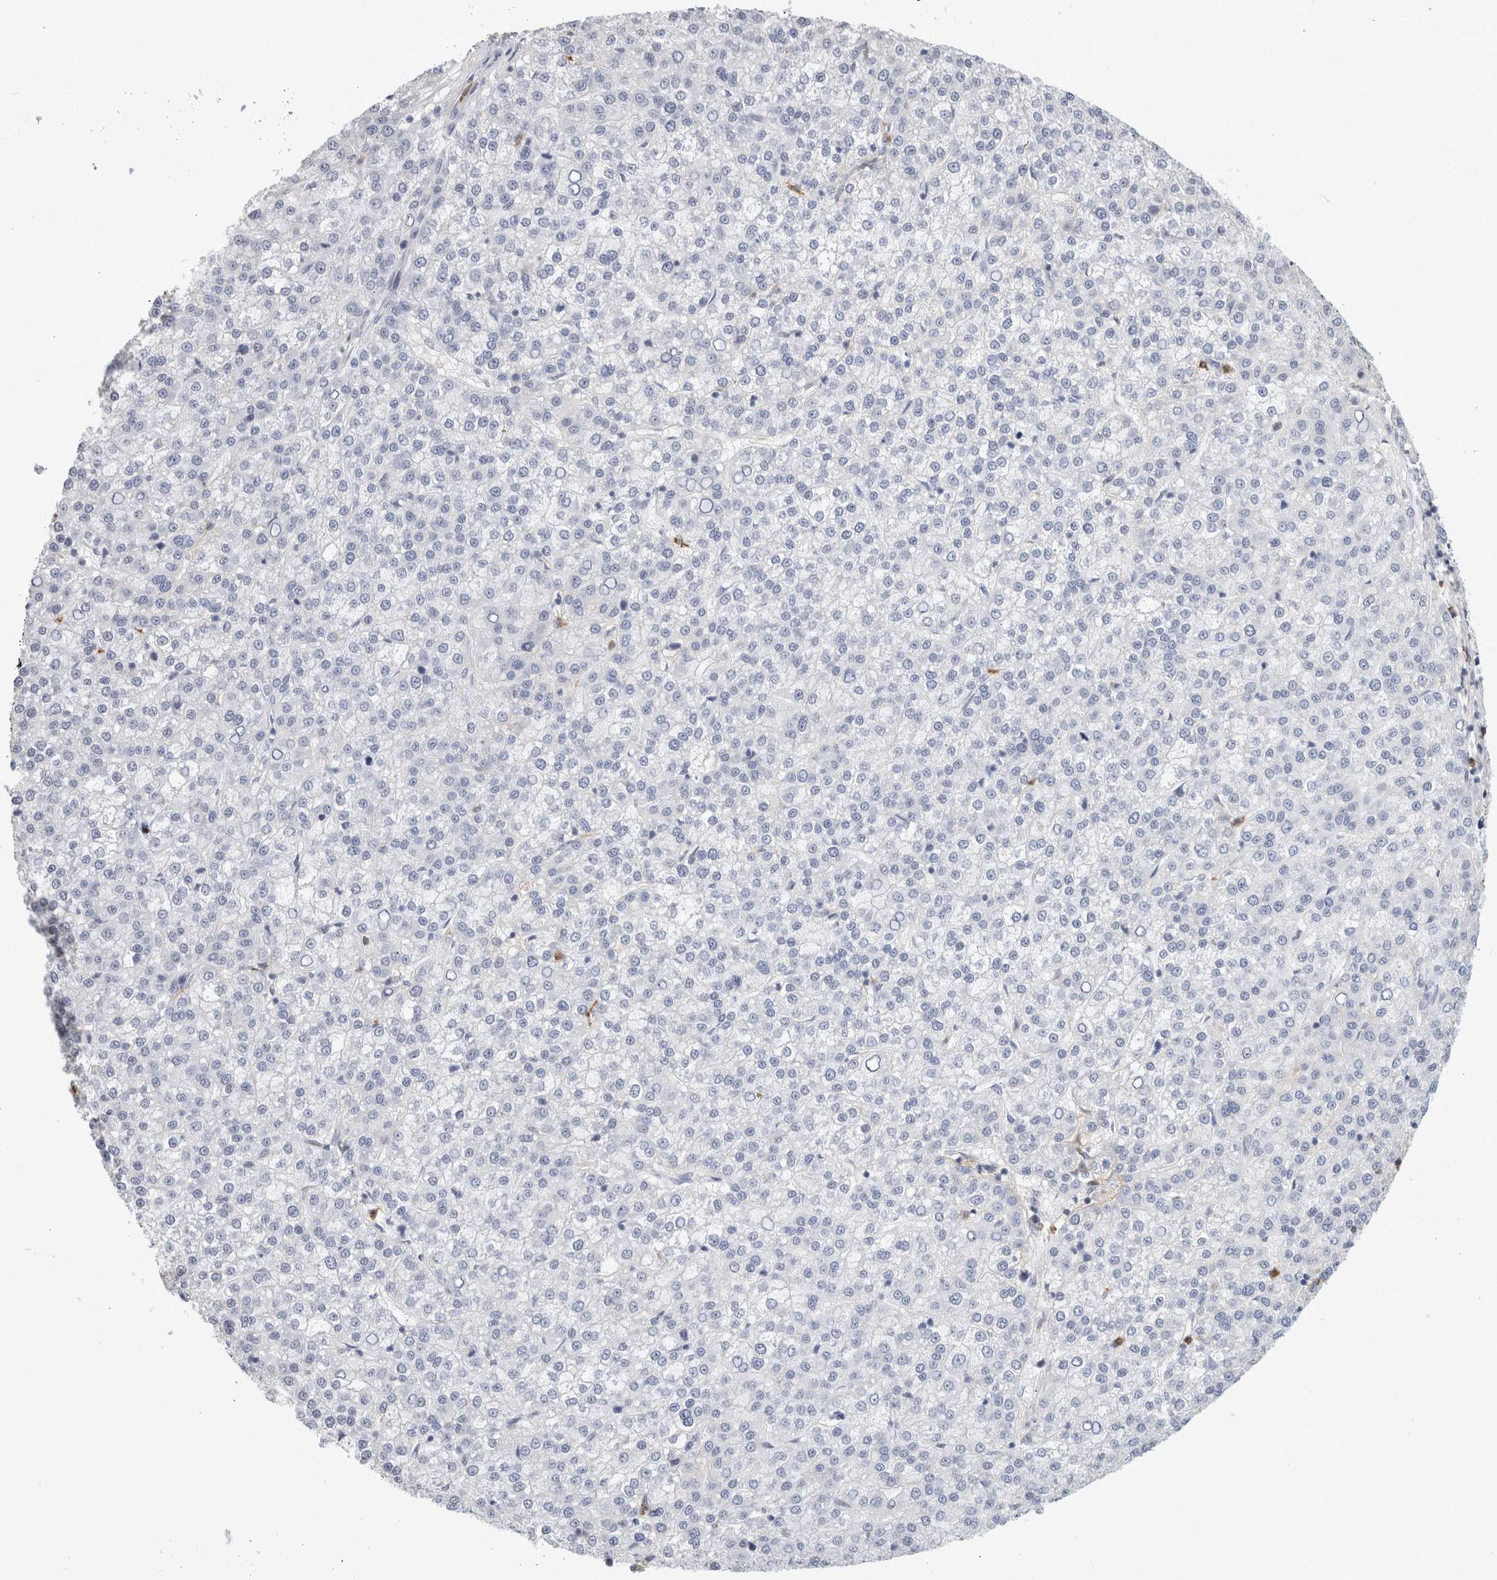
{"staining": {"intensity": "negative", "quantity": "none", "location": "none"}, "tissue": "liver cancer", "cell_type": "Tumor cells", "image_type": "cancer", "snomed": [{"axis": "morphology", "description": "Carcinoma, Hepatocellular, NOS"}, {"axis": "topography", "description": "Liver"}], "caption": "Micrograph shows no significant protein expression in tumor cells of liver hepatocellular carcinoma.", "gene": "FGL2", "patient": {"sex": "female", "age": 58}}